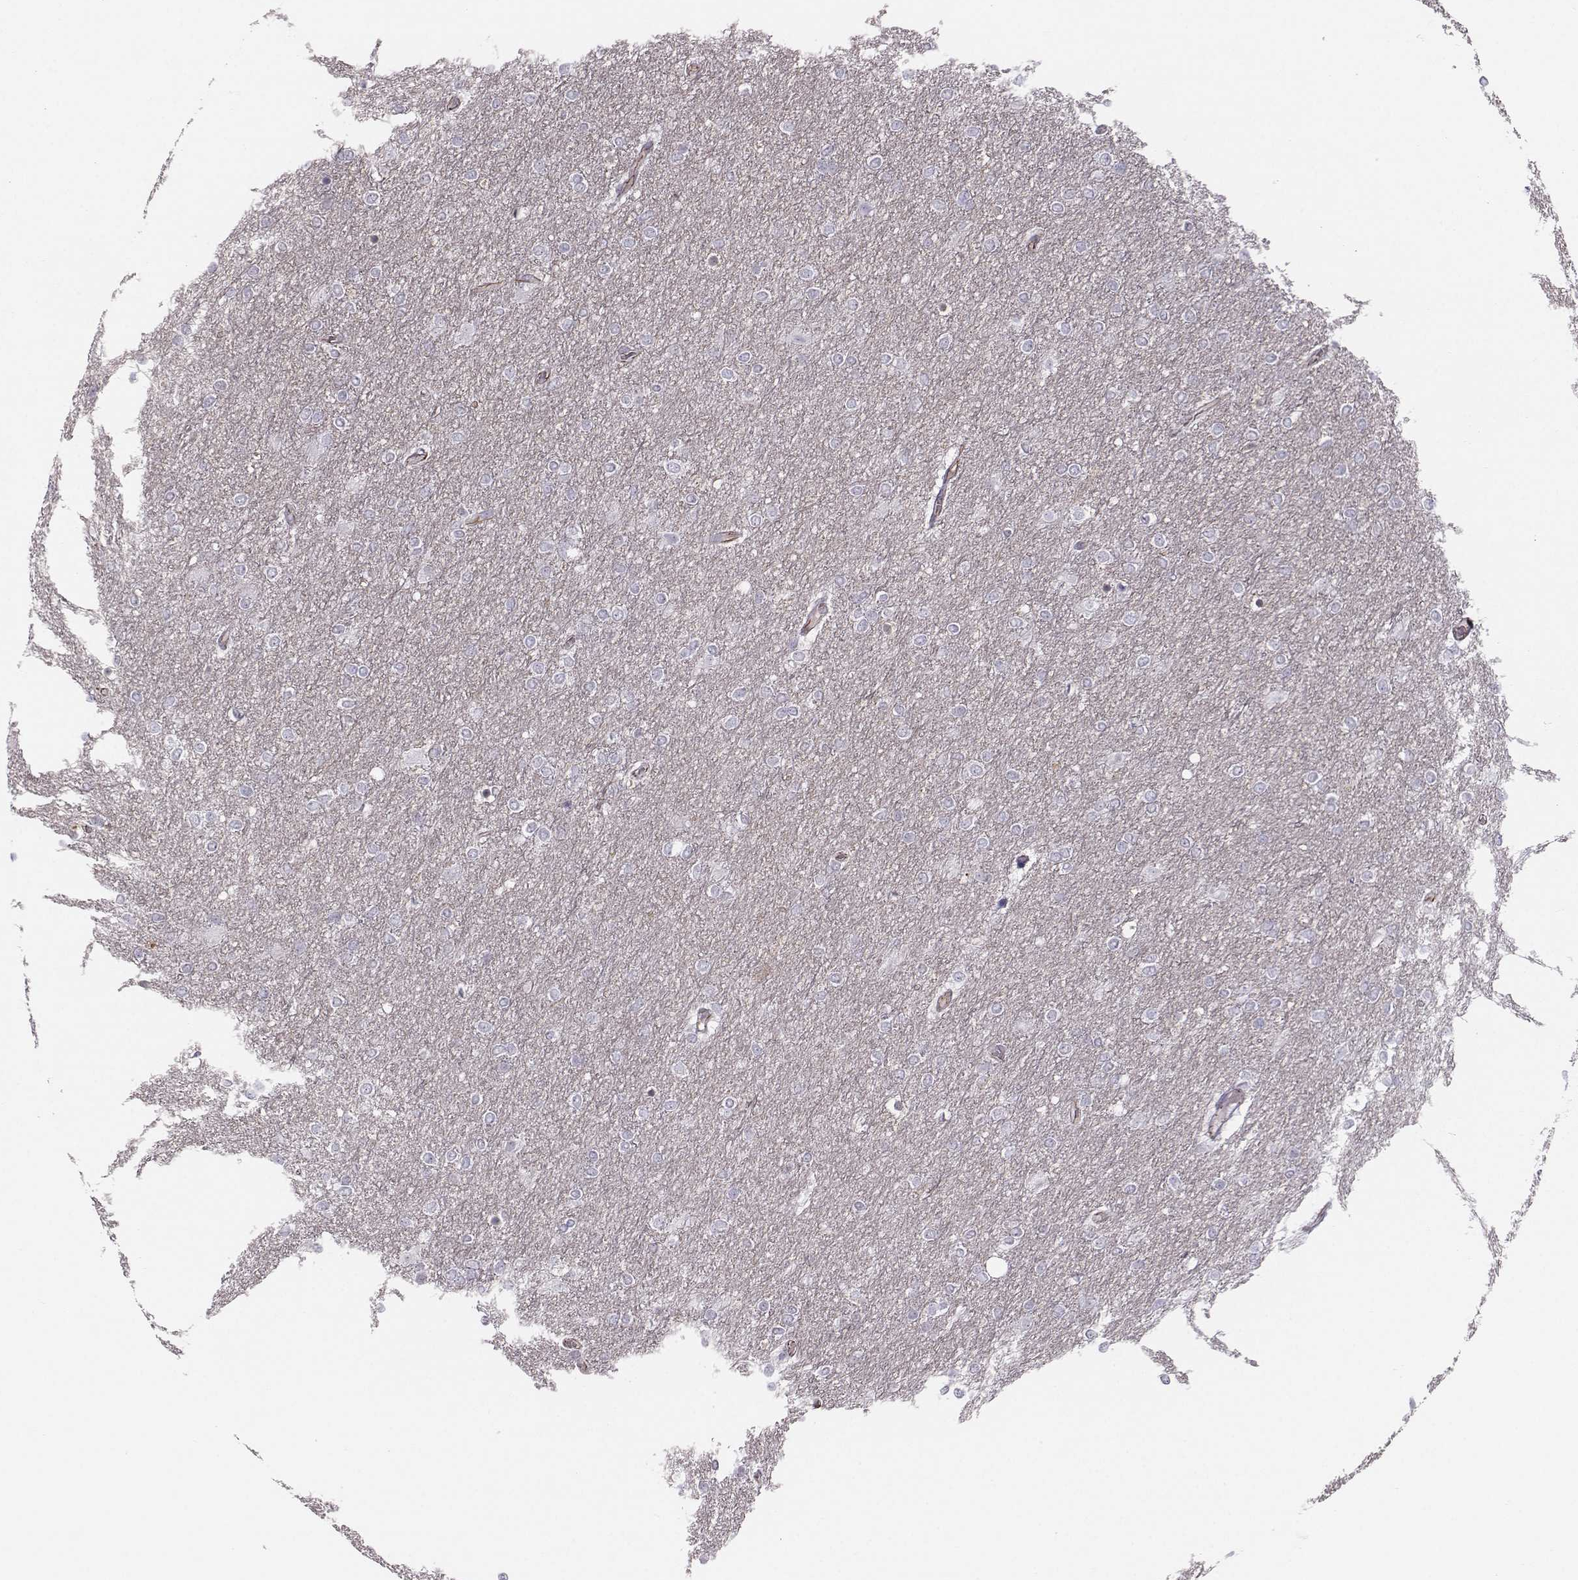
{"staining": {"intensity": "negative", "quantity": "none", "location": "none"}, "tissue": "glioma", "cell_type": "Tumor cells", "image_type": "cancer", "snomed": [{"axis": "morphology", "description": "Glioma, malignant, High grade"}, {"axis": "topography", "description": "Brain"}], "caption": "Tumor cells show no significant positivity in glioma.", "gene": "MAST1", "patient": {"sex": "female", "age": 61}}